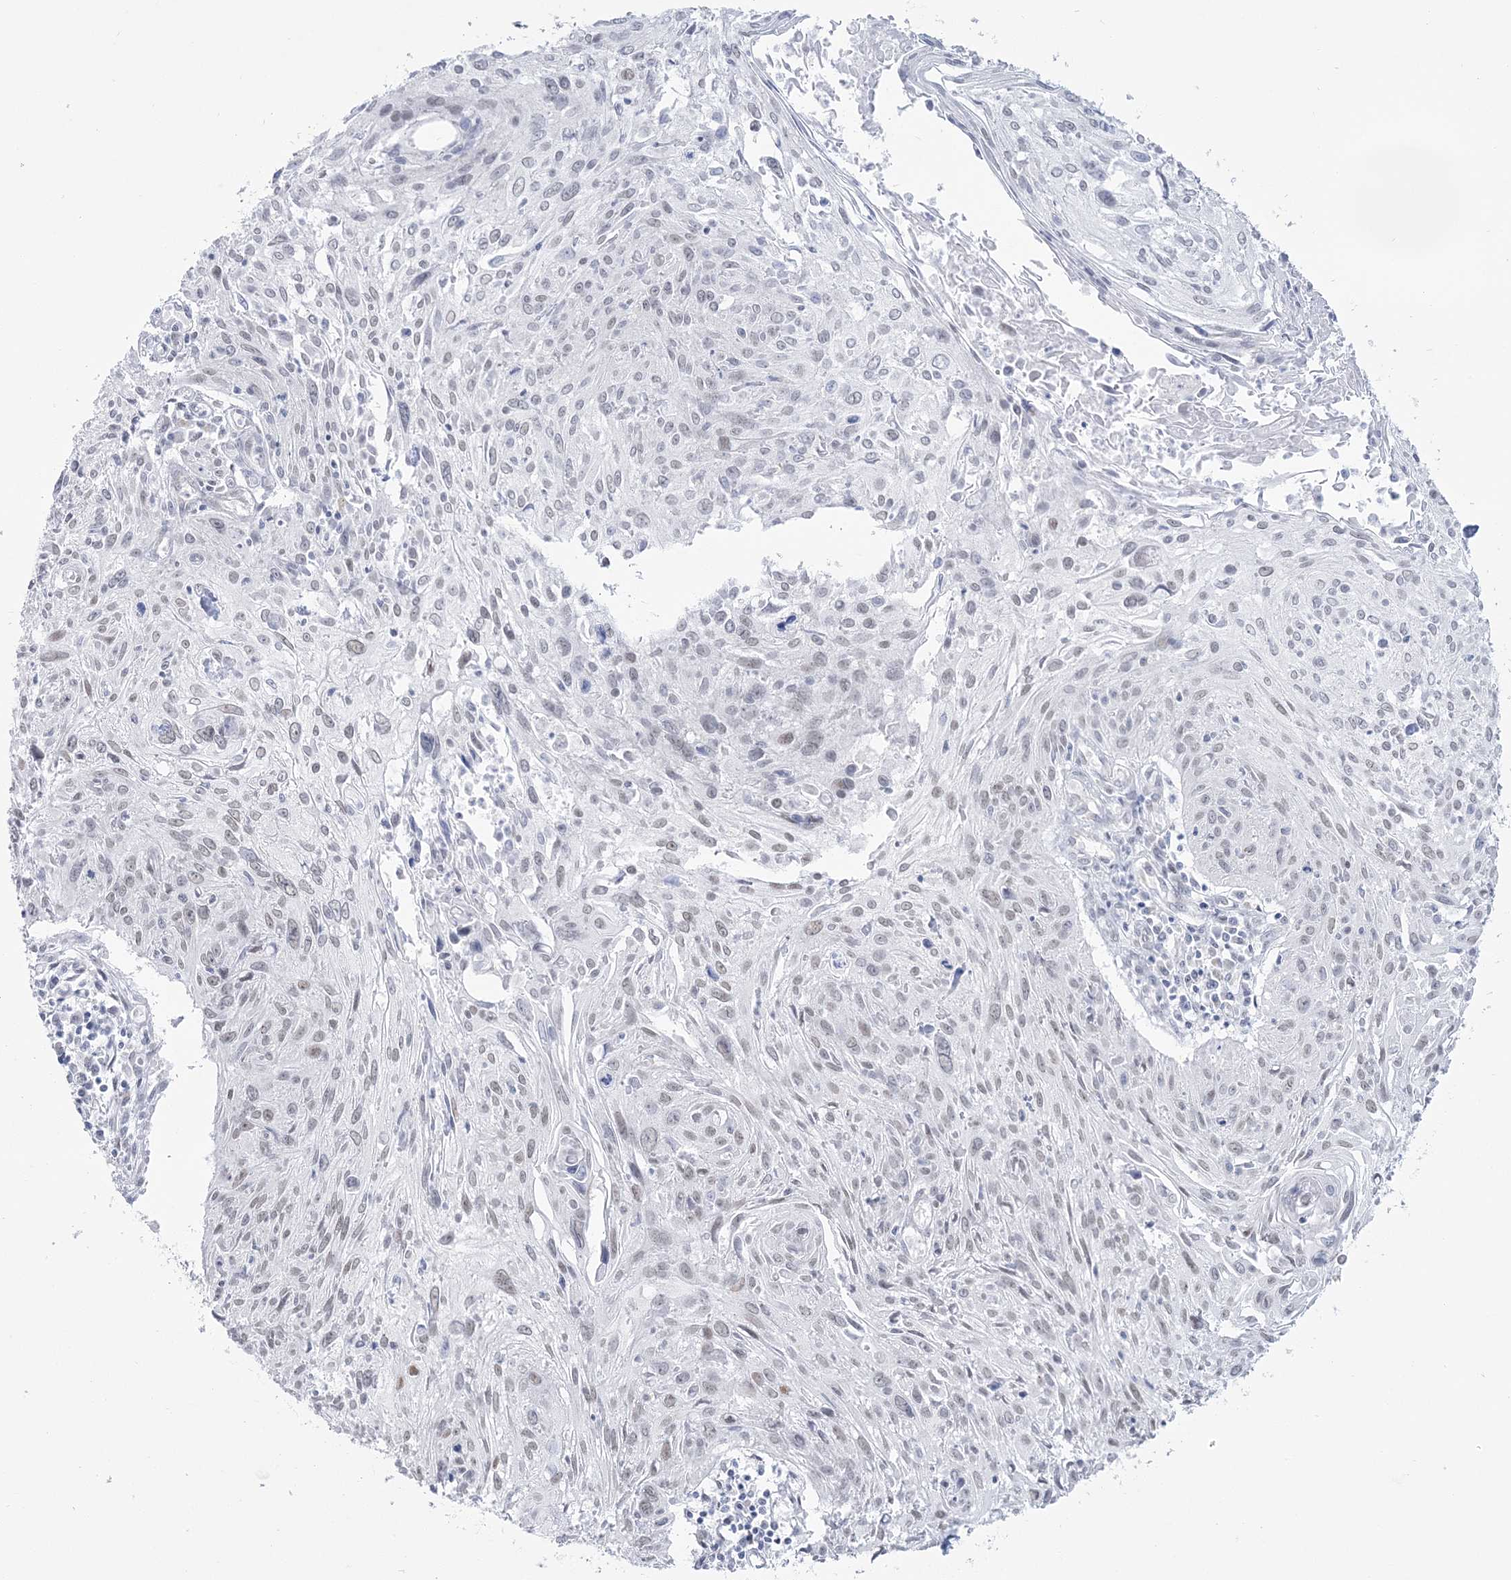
{"staining": {"intensity": "weak", "quantity": "<25%", "location": "nuclear"}, "tissue": "cervical cancer", "cell_type": "Tumor cells", "image_type": "cancer", "snomed": [{"axis": "morphology", "description": "Squamous cell carcinoma, NOS"}, {"axis": "topography", "description": "Cervix"}], "caption": "Tumor cells show no significant expression in squamous cell carcinoma (cervical).", "gene": "ZNF843", "patient": {"sex": "female", "age": 51}}